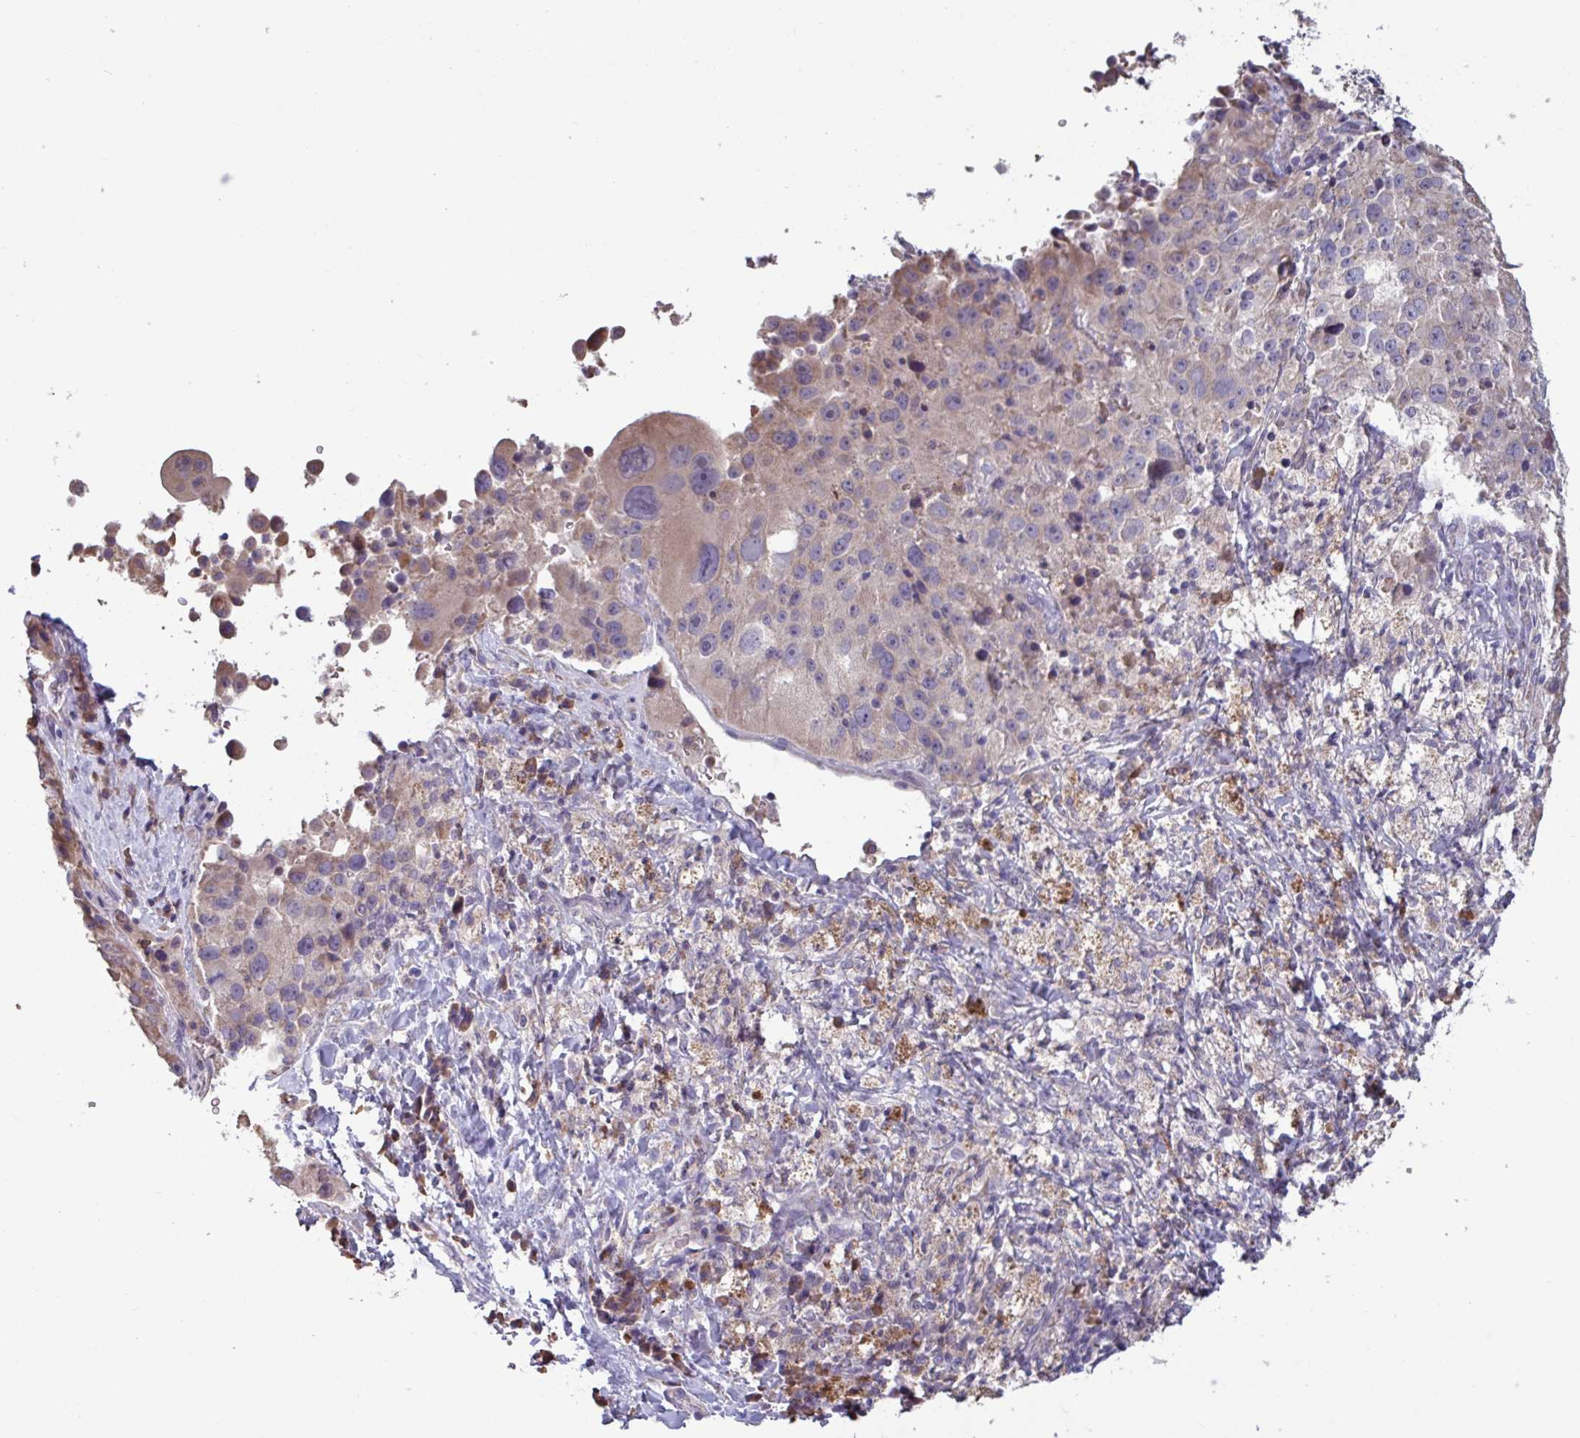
{"staining": {"intensity": "weak", "quantity": "<25%", "location": "cytoplasmic/membranous"}, "tissue": "melanoma", "cell_type": "Tumor cells", "image_type": "cancer", "snomed": [{"axis": "morphology", "description": "Malignant melanoma, Metastatic site"}, {"axis": "topography", "description": "Lymph node"}], "caption": "The micrograph shows no significant staining in tumor cells of malignant melanoma (metastatic site).", "gene": "CD1E", "patient": {"sex": "male", "age": 62}}